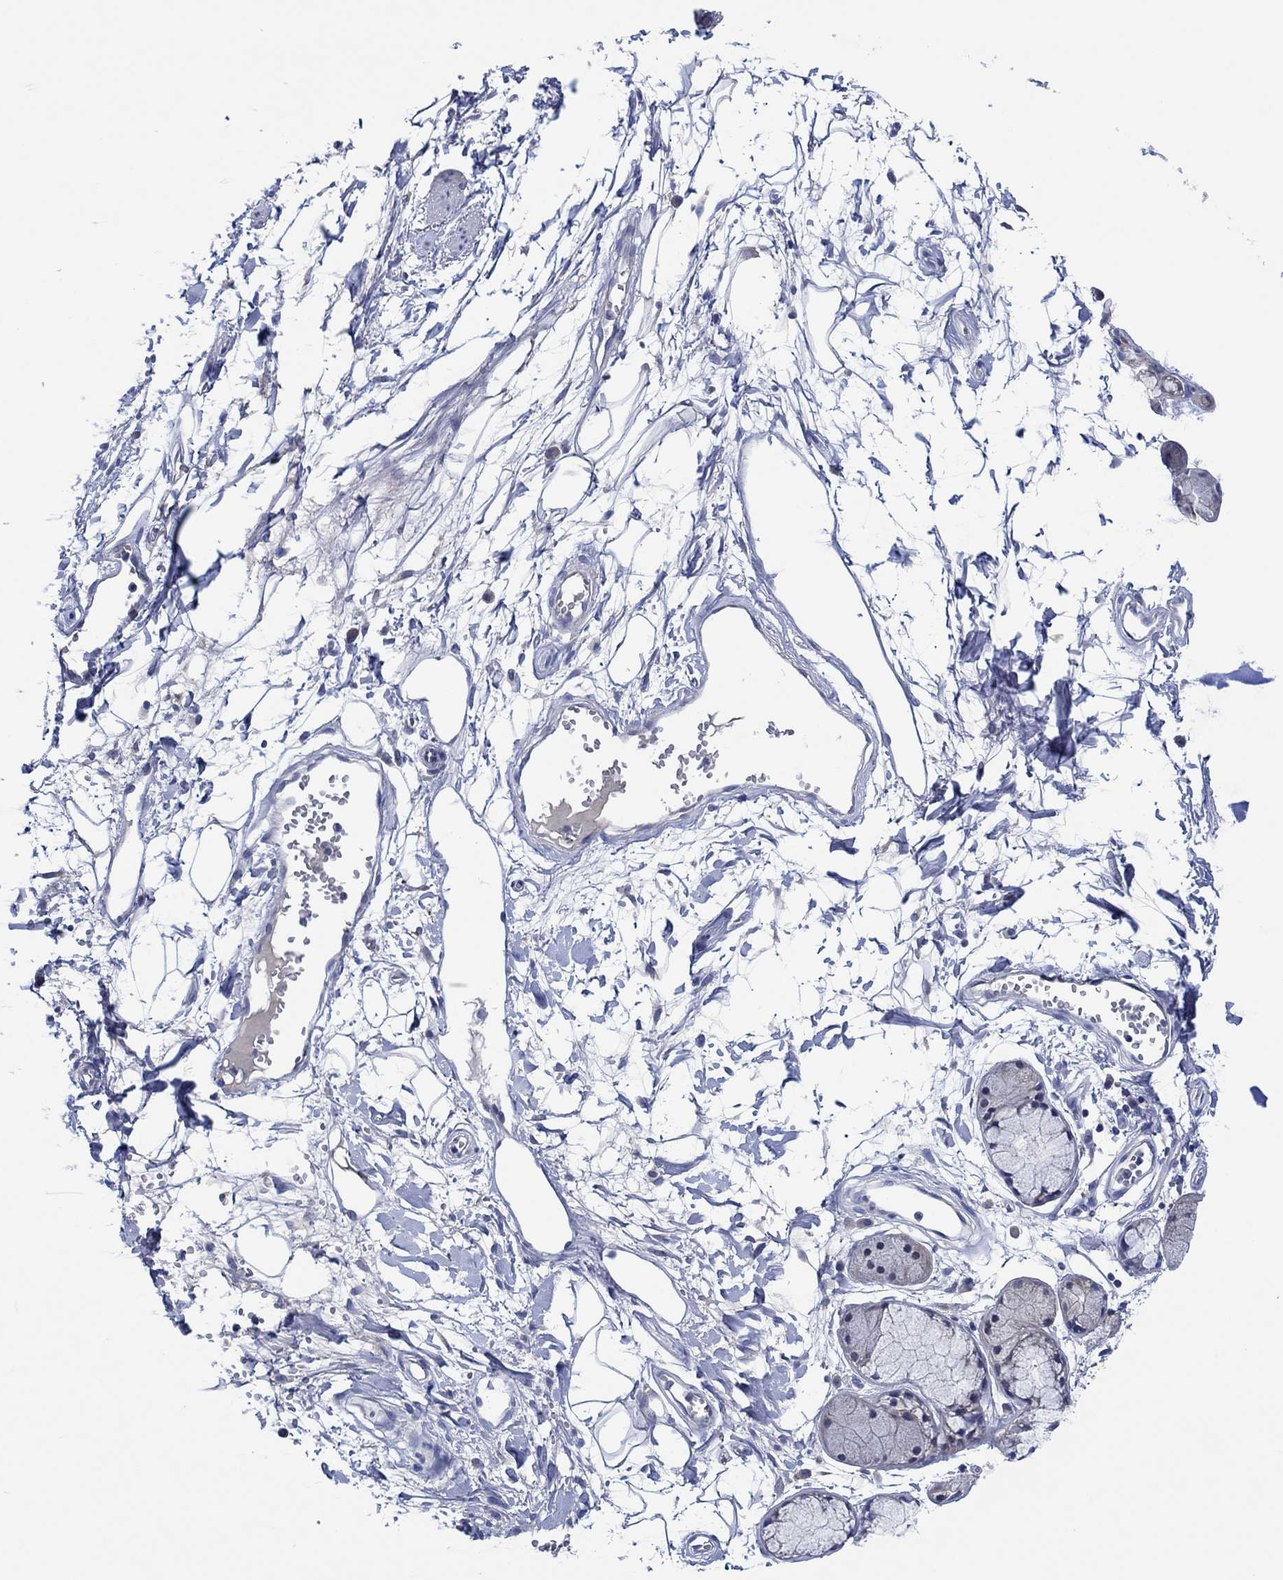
{"staining": {"intensity": "negative", "quantity": "none", "location": "none"}, "tissue": "adipose tissue", "cell_type": "Adipocytes", "image_type": "normal", "snomed": [{"axis": "morphology", "description": "Normal tissue, NOS"}, {"axis": "morphology", "description": "Squamous cell carcinoma, NOS"}, {"axis": "topography", "description": "Cartilage tissue"}, {"axis": "topography", "description": "Lung"}], "caption": "Immunohistochemical staining of unremarkable human adipose tissue demonstrates no significant positivity in adipocytes. Nuclei are stained in blue.", "gene": "PRRT3", "patient": {"sex": "male", "age": 66}}